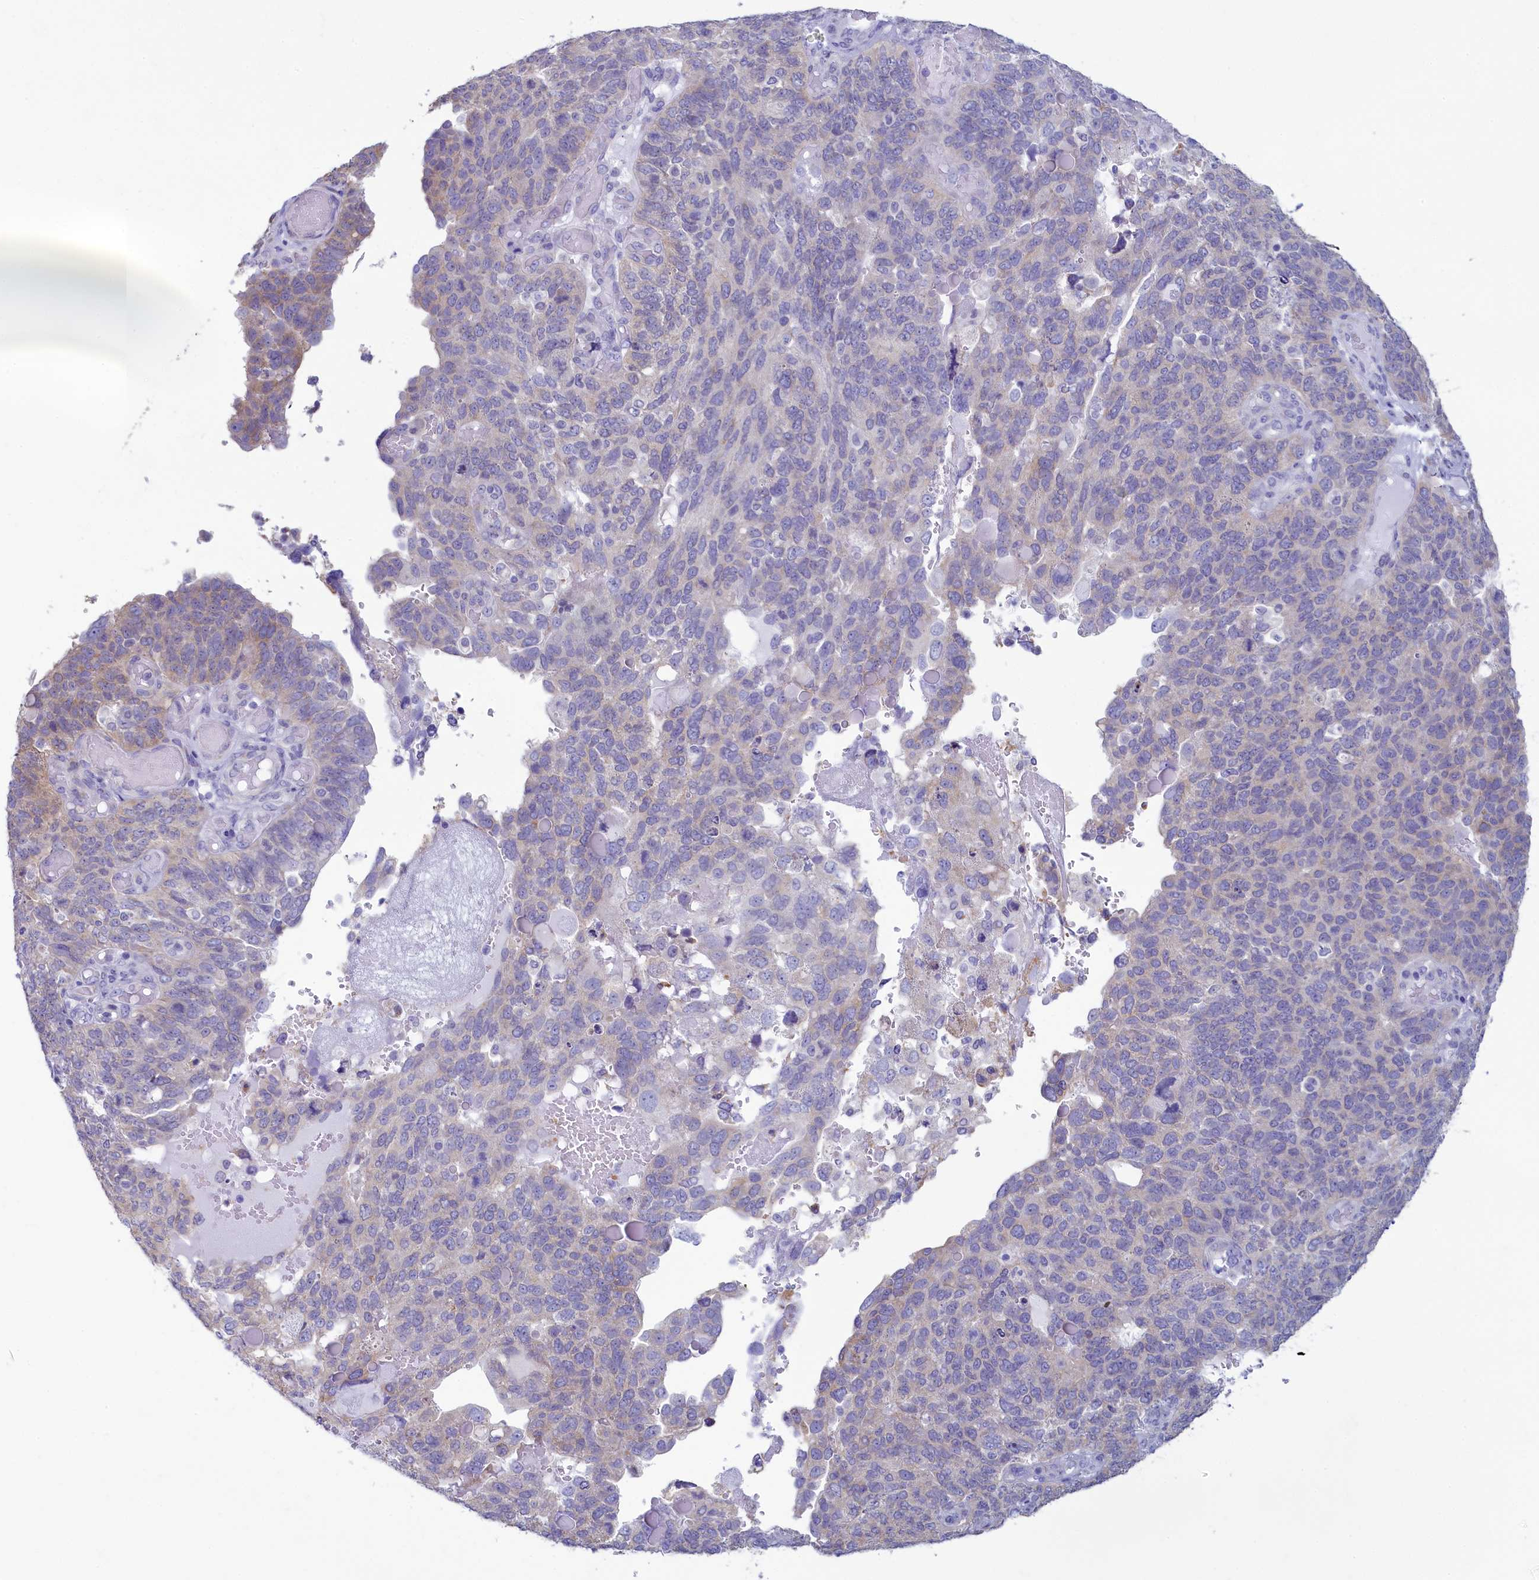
{"staining": {"intensity": "weak", "quantity": "<25%", "location": "cytoplasmic/membranous"}, "tissue": "endometrial cancer", "cell_type": "Tumor cells", "image_type": "cancer", "snomed": [{"axis": "morphology", "description": "Adenocarcinoma, NOS"}, {"axis": "topography", "description": "Endometrium"}], "caption": "Immunohistochemical staining of endometrial cancer demonstrates no significant expression in tumor cells.", "gene": "SKA3", "patient": {"sex": "female", "age": 66}}